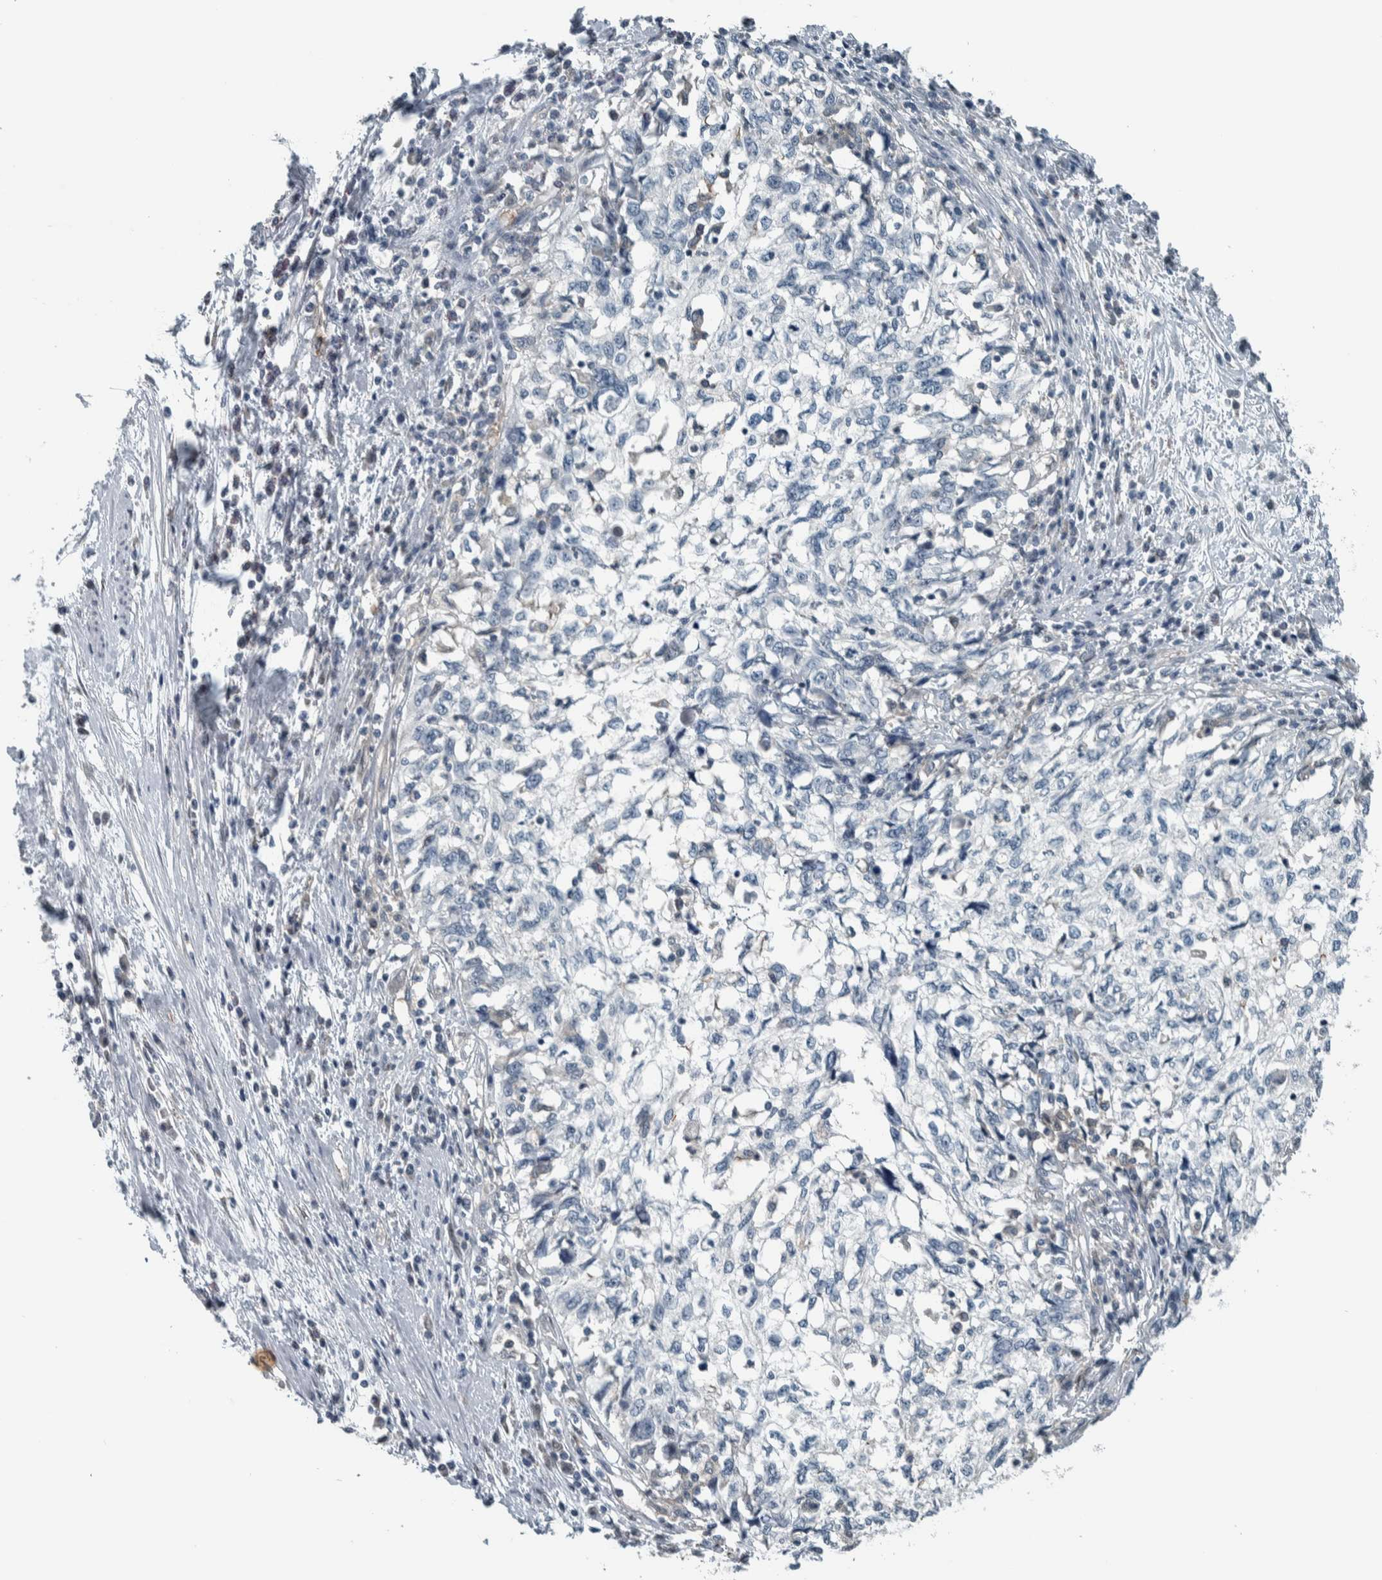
{"staining": {"intensity": "negative", "quantity": "none", "location": "none"}, "tissue": "cervical cancer", "cell_type": "Tumor cells", "image_type": "cancer", "snomed": [{"axis": "morphology", "description": "Squamous cell carcinoma, NOS"}, {"axis": "topography", "description": "Cervix"}], "caption": "The photomicrograph shows no staining of tumor cells in cervical squamous cell carcinoma.", "gene": "ALAD", "patient": {"sex": "female", "age": 57}}